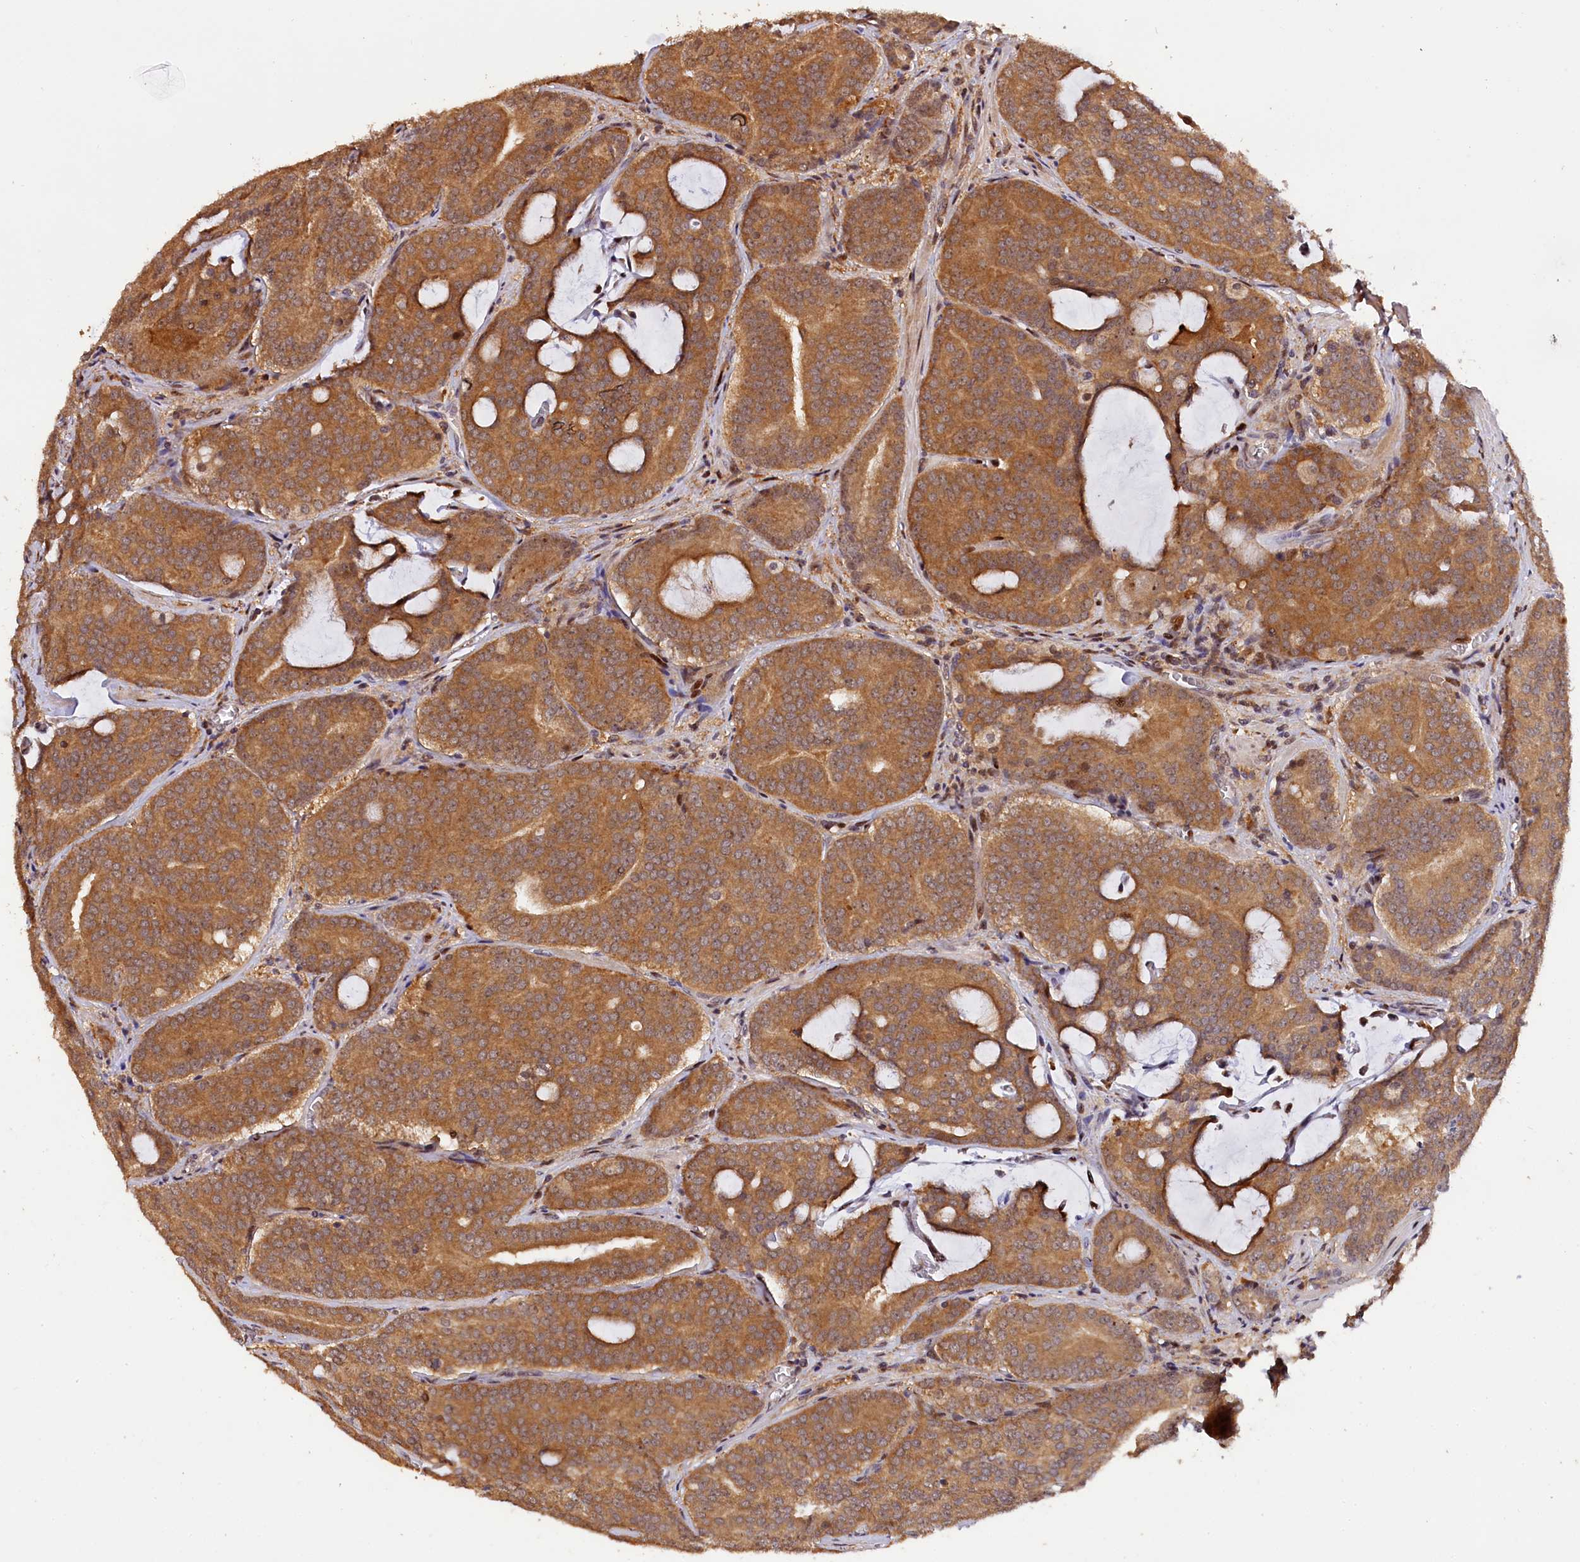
{"staining": {"intensity": "moderate", "quantity": ">75%", "location": "cytoplasmic/membranous"}, "tissue": "prostate cancer", "cell_type": "Tumor cells", "image_type": "cancer", "snomed": [{"axis": "morphology", "description": "Adenocarcinoma, High grade"}, {"axis": "topography", "description": "Prostate"}], "caption": "IHC of prostate cancer (high-grade adenocarcinoma) demonstrates medium levels of moderate cytoplasmic/membranous positivity in approximately >75% of tumor cells.", "gene": "PHAF1", "patient": {"sex": "male", "age": 55}}